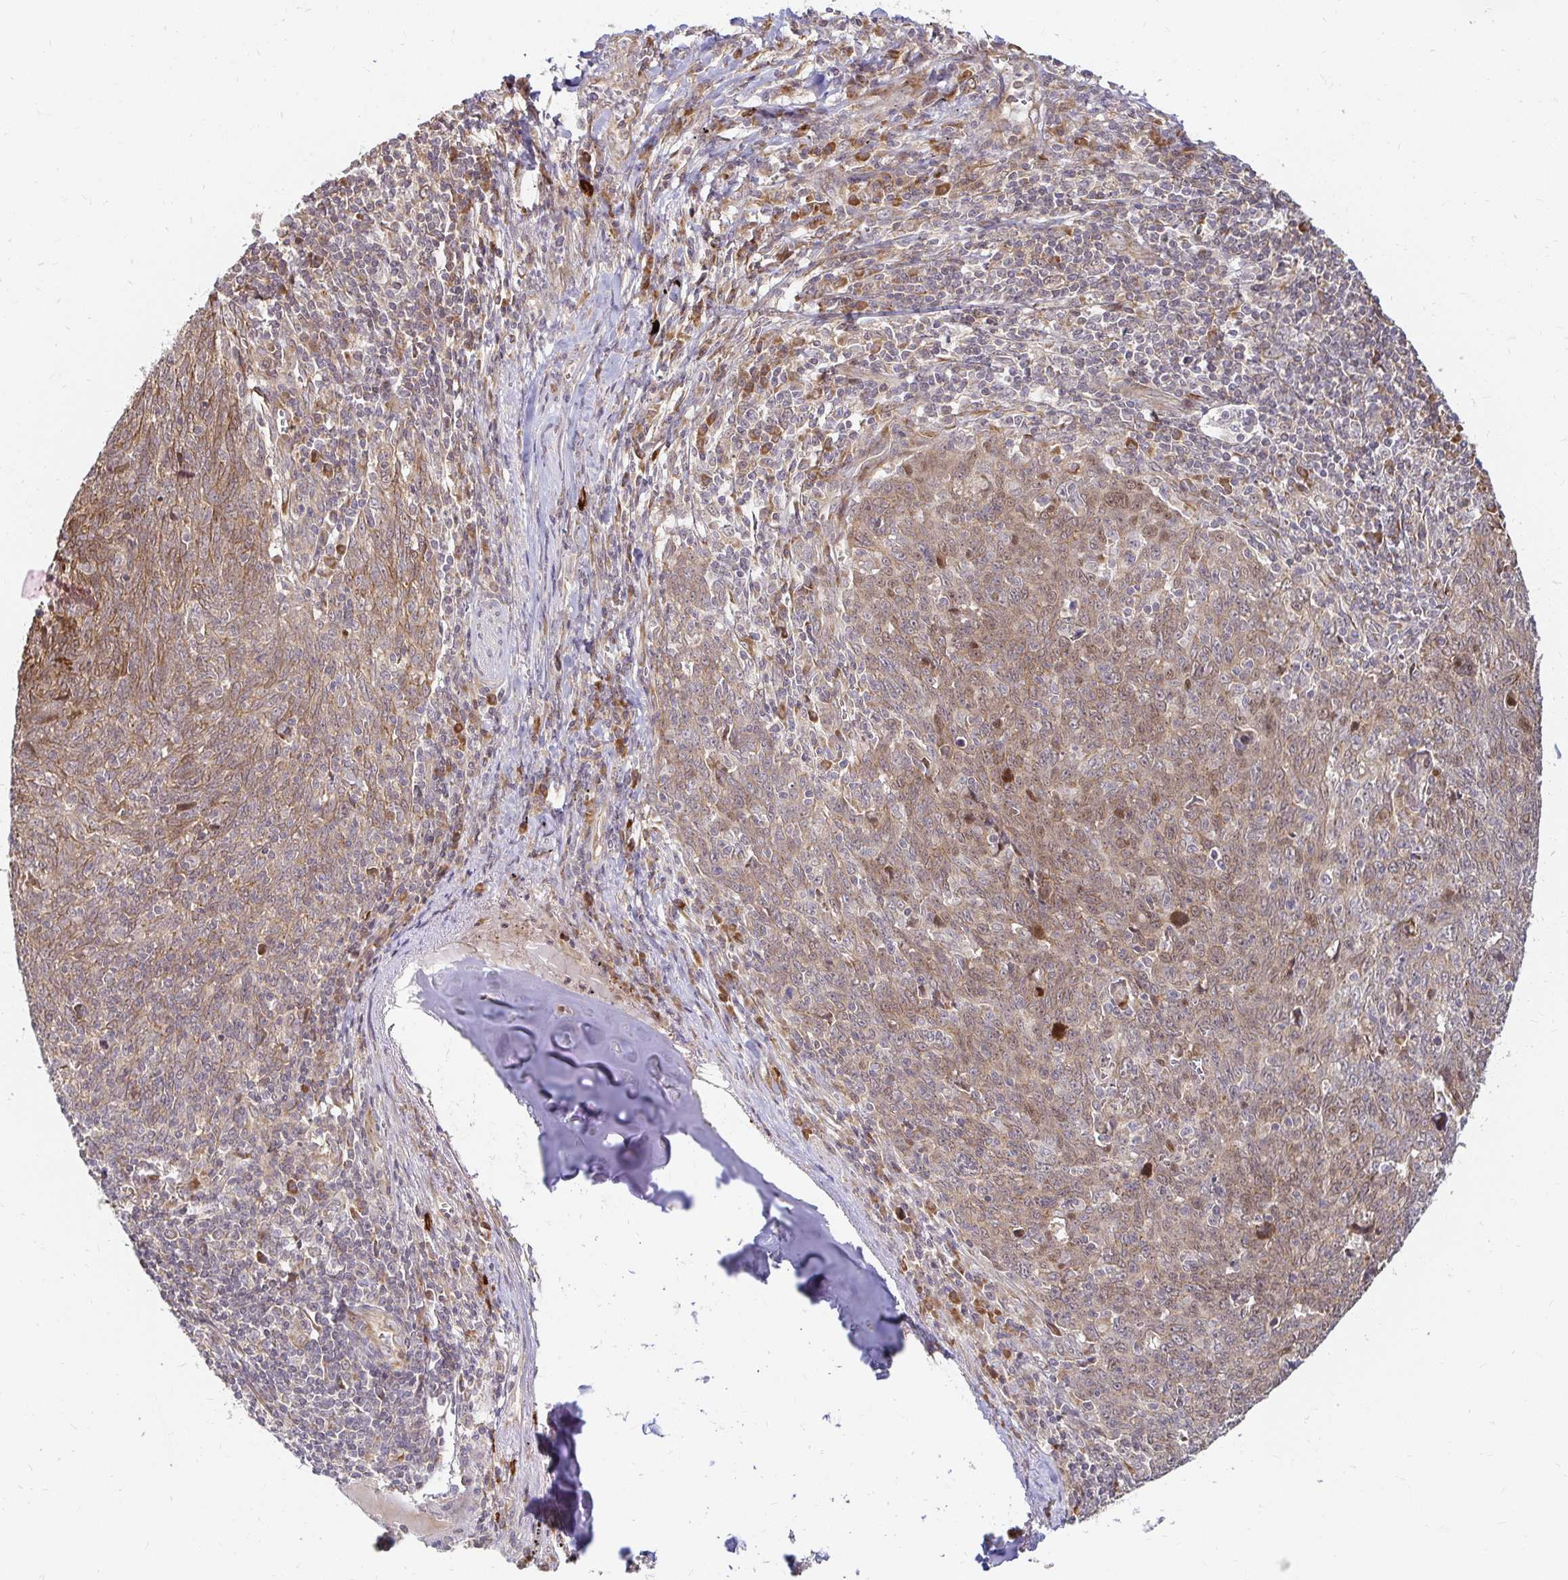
{"staining": {"intensity": "moderate", "quantity": "25%-75%", "location": "cytoplasmic/membranous"}, "tissue": "lung cancer", "cell_type": "Tumor cells", "image_type": "cancer", "snomed": [{"axis": "morphology", "description": "Squamous cell carcinoma, NOS"}, {"axis": "topography", "description": "Lung"}], "caption": "The micrograph exhibits immunohistochemical staining of lung cancer (squamous cell carcinoma). There is moderate cytoplasmic/membranous staining is seen in about 25%-75% of tumor cells. (IHC, brightfield microscopy, high magnification).", "gene": "CAST", "patient": {"sex": "female", "age": 72}}